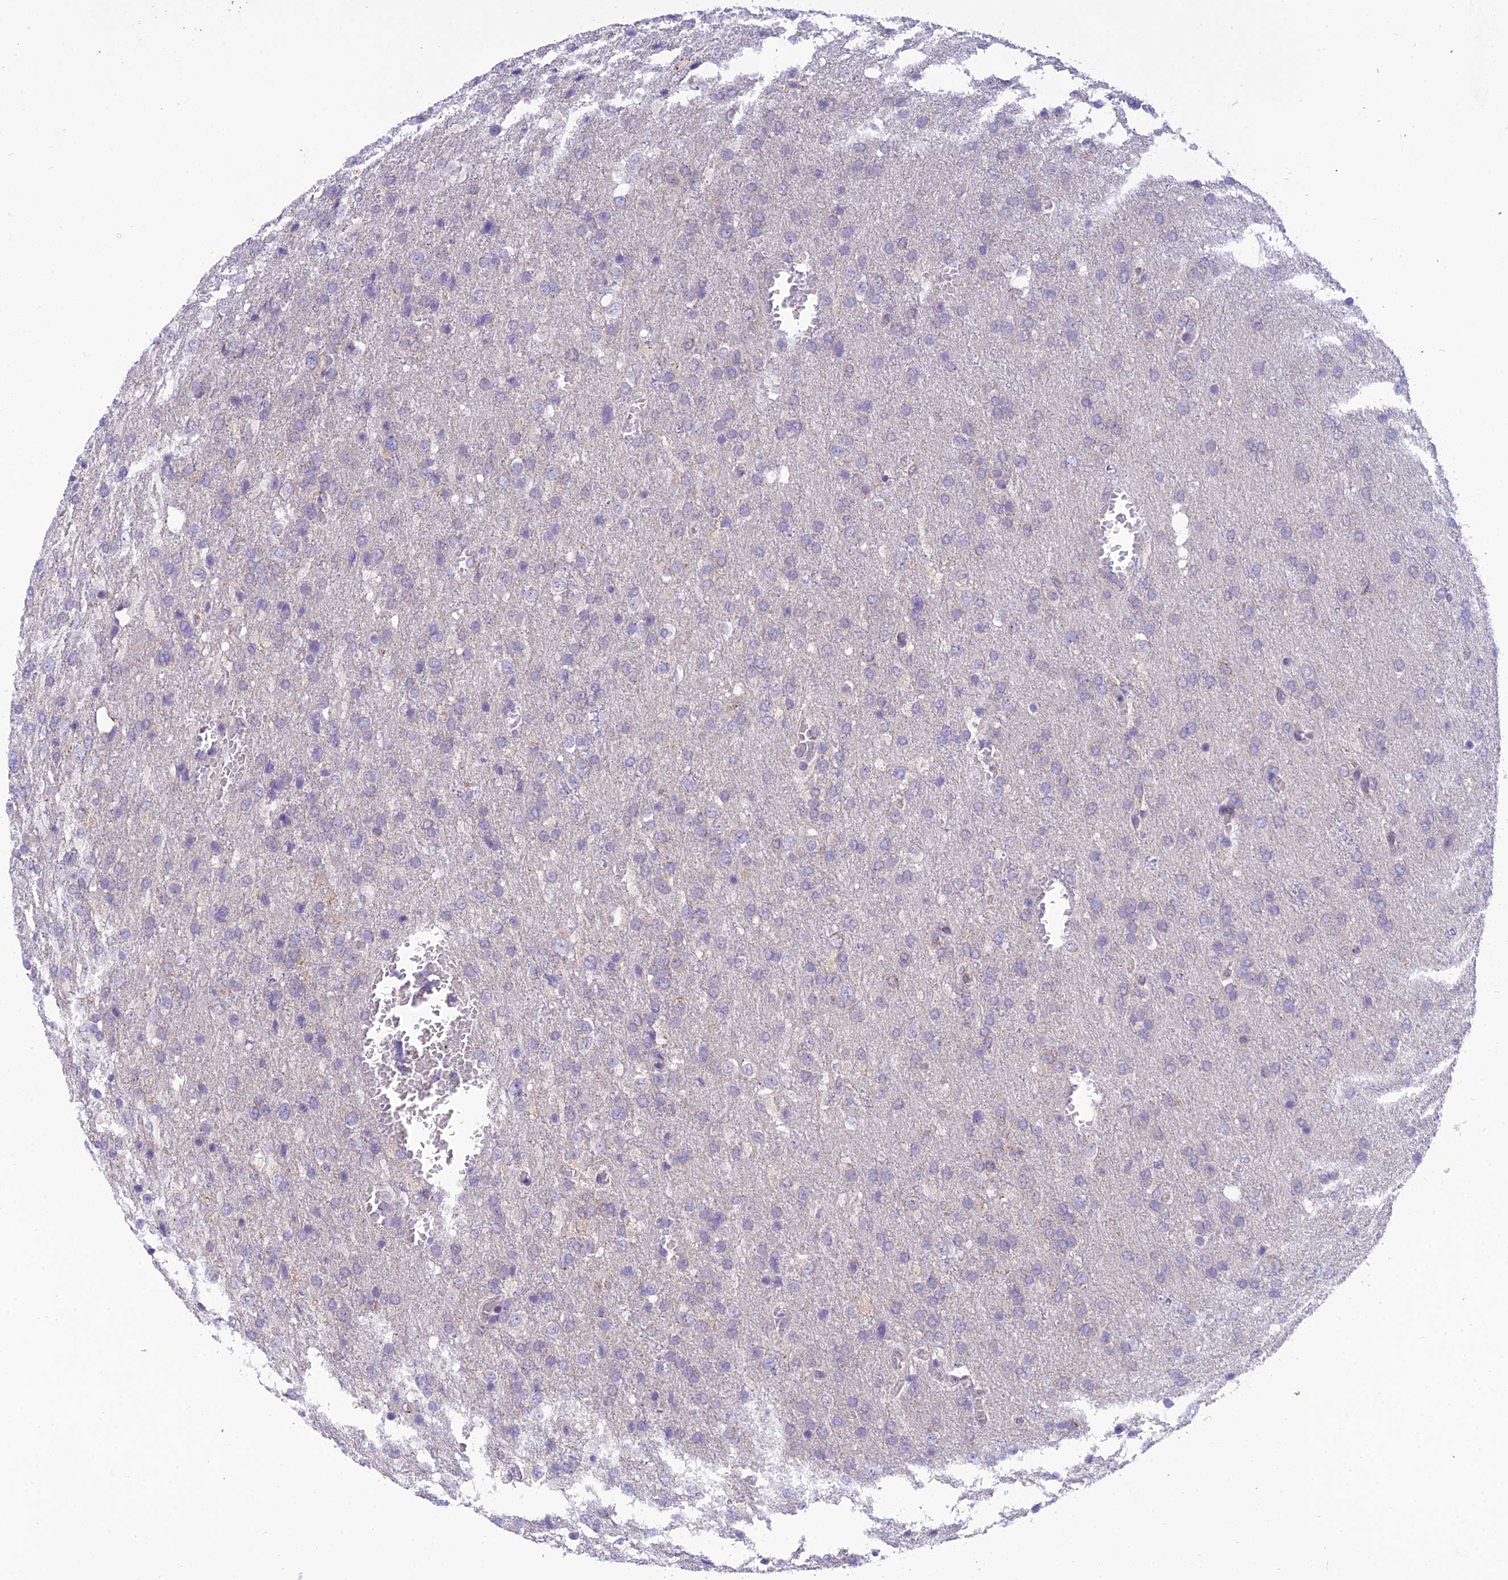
{"staining": {"intensity": "negative", "quantity": "none", "location": "none"}, "tissue": "glioma", "cell_type": "Tumor cells", "image_type": "cancer", "snomed": [{"axis": "morphology", "description": "Glioma, malignant, High grade"}, {"axis": "topography", "description": "Brain"}], "caption": "The photomicrograph demonstrates no significant staining in tumor cells of glioma. The staining is performed using DAB brown chromogen with nuclei counter-stained in using hematoxylin.", "gene": "GOLPH3", "patient": {"sex": "female", "age": 74}}